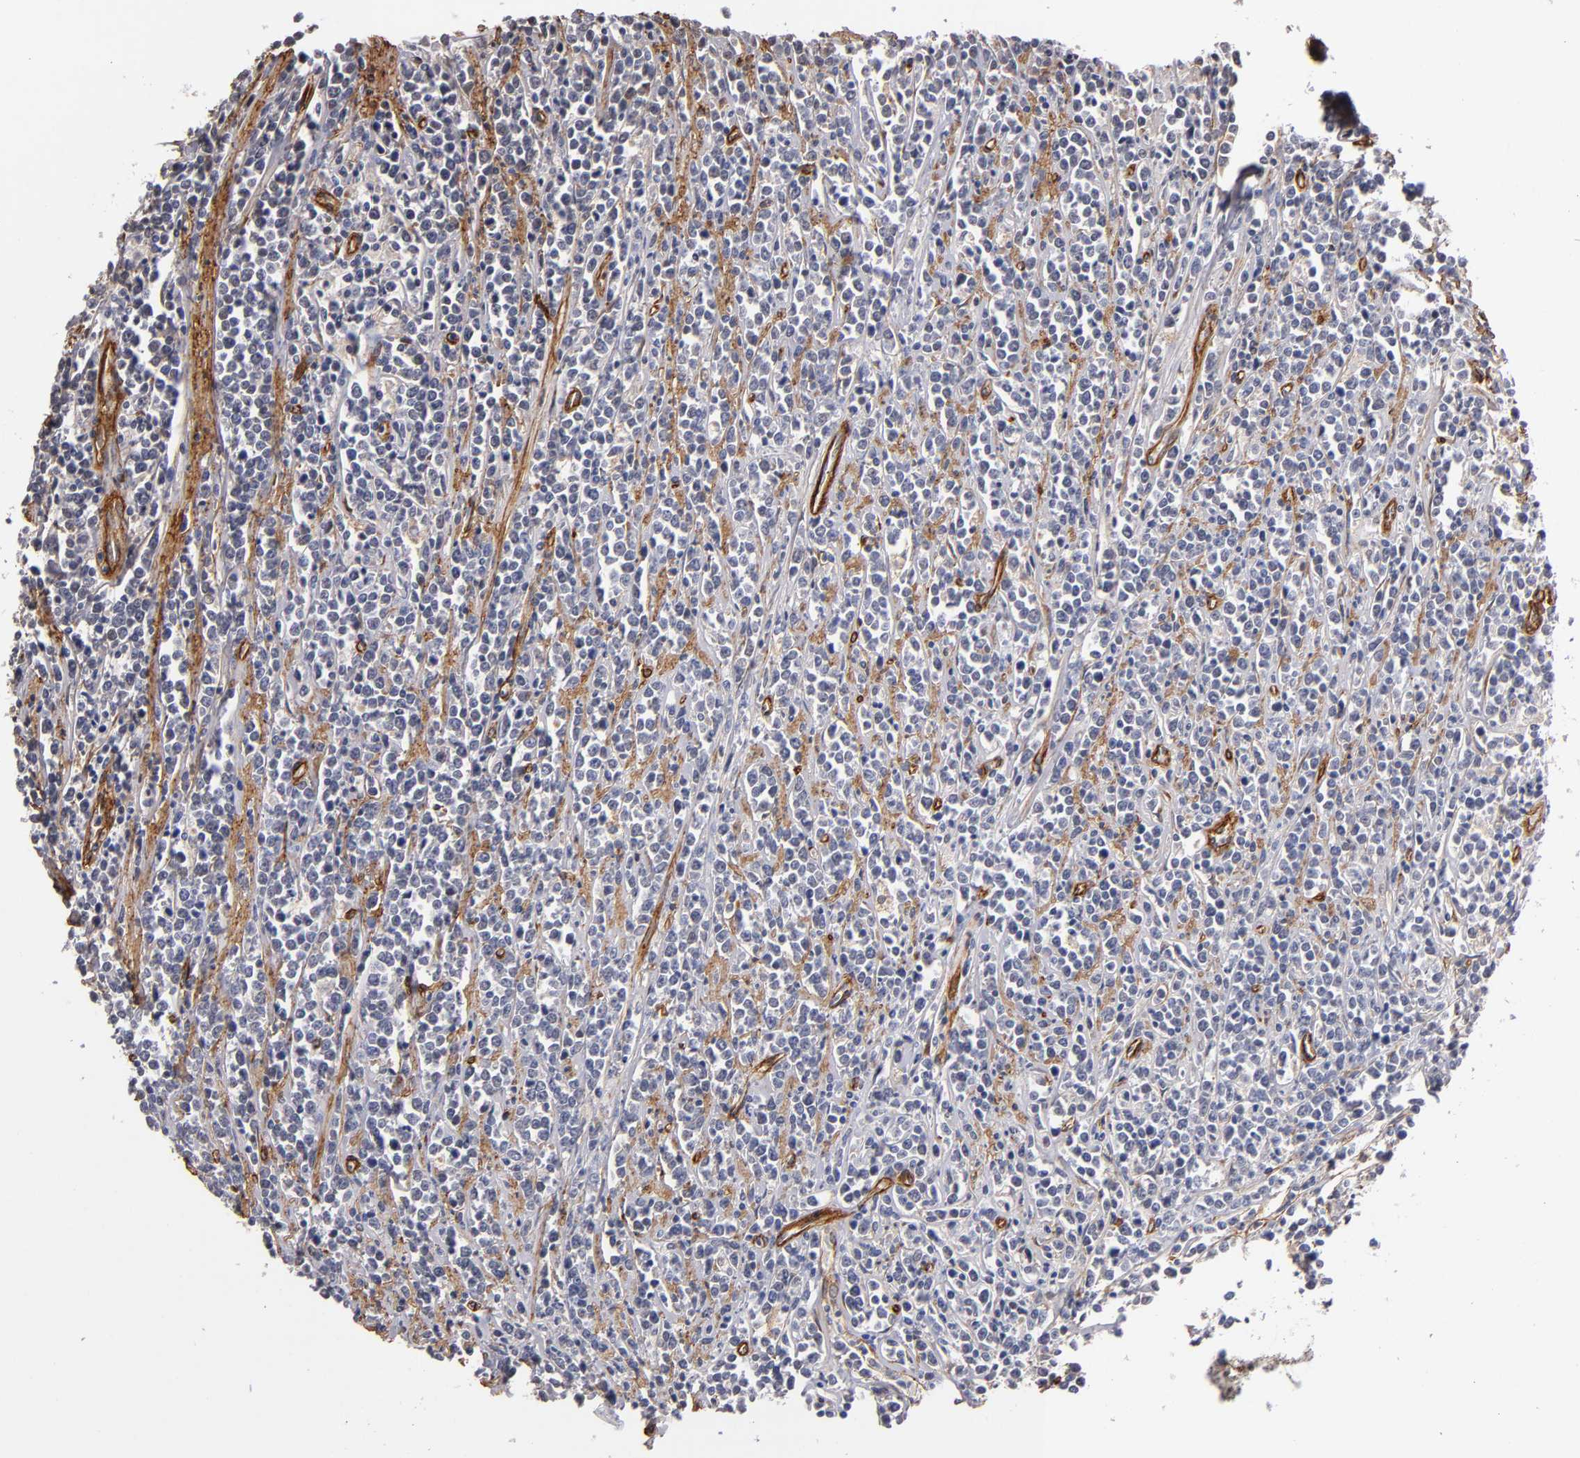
{"staining": {"intensity": "moderate", "quantity": "<25%", "location": "cytoplasmic/membranous"}, "tissue": "lymphoma", "cell_type": "Tumor cells", "image_type": "cancer", "snomed": [{"axis": "morphology", "description": "Malignant lymphoma, non-Hodgkin's type, High grade"}, {"axis": "topography", "description": "Small intestine"}, {"axis": "topography", "description": "Colon"}], "caption": "The photomicrograph shows immunohistochemical staining of high-grade malignant lymphoma, non-Hodgkin's type. There is moderate cytoplasmic/membranous staining is present in approximately <25% of tumor cells.", "gene": "LAMC1", "patient": {"sex": "male", "age": 8}}